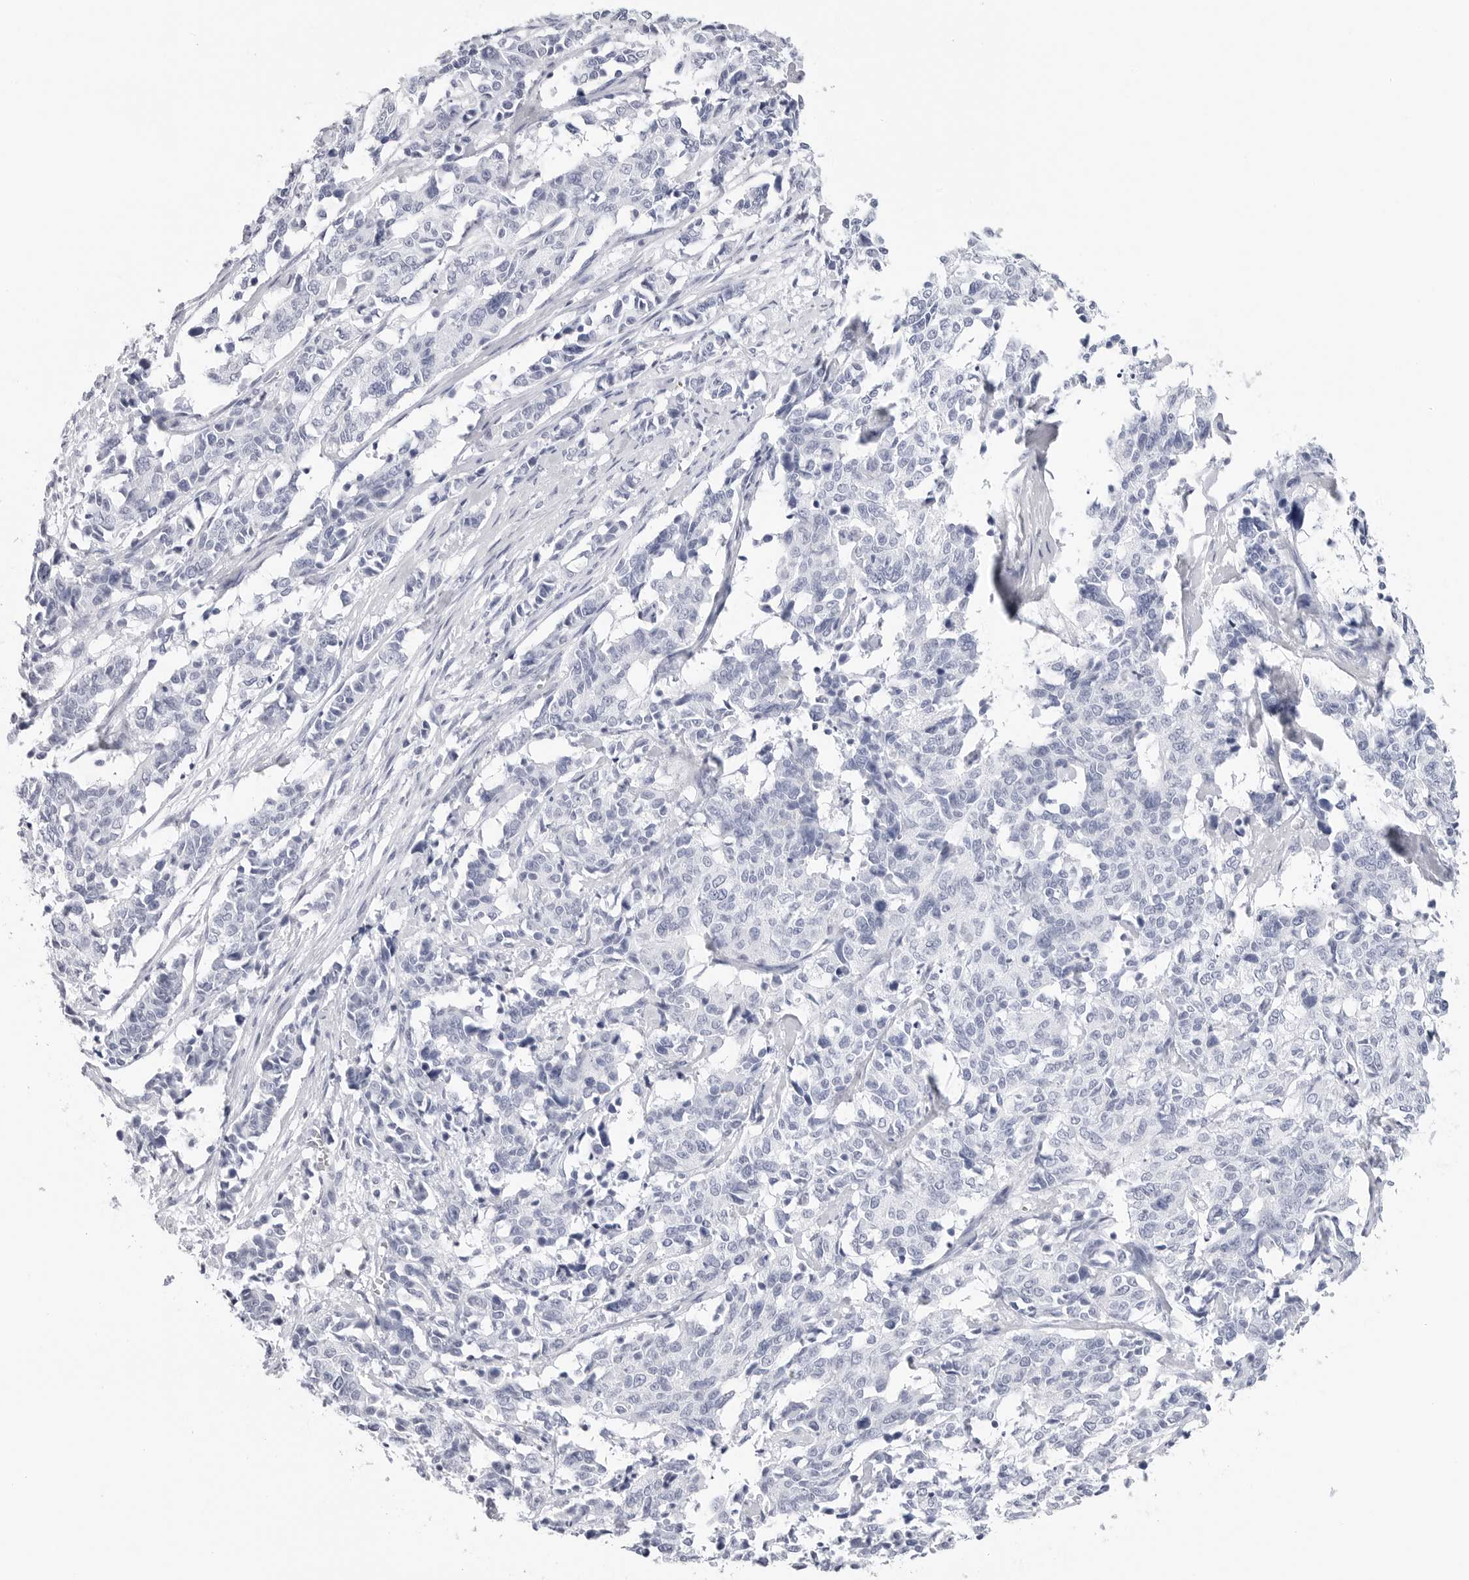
{"staining": {"intensity": "negative", "quantity": "none", "location": "none"}, "tissue": "cervical cancer", "cell_type": "Tumor cells", "image_type": "cancer", "snomed": [{"axis": "morphology", "description": "Normal tissue, NOS"}, {"axis": "morphology", "description": "Squamous cell carcinoma, NOS"}, {"axis": "topography", "description": "Cervix"}], "caption": "Protein analysis of cervical cancer exhibits no significant staining in tumor cells.", "gene": "SLC19A1", "patient": {"sex": "female", "age": 35}}